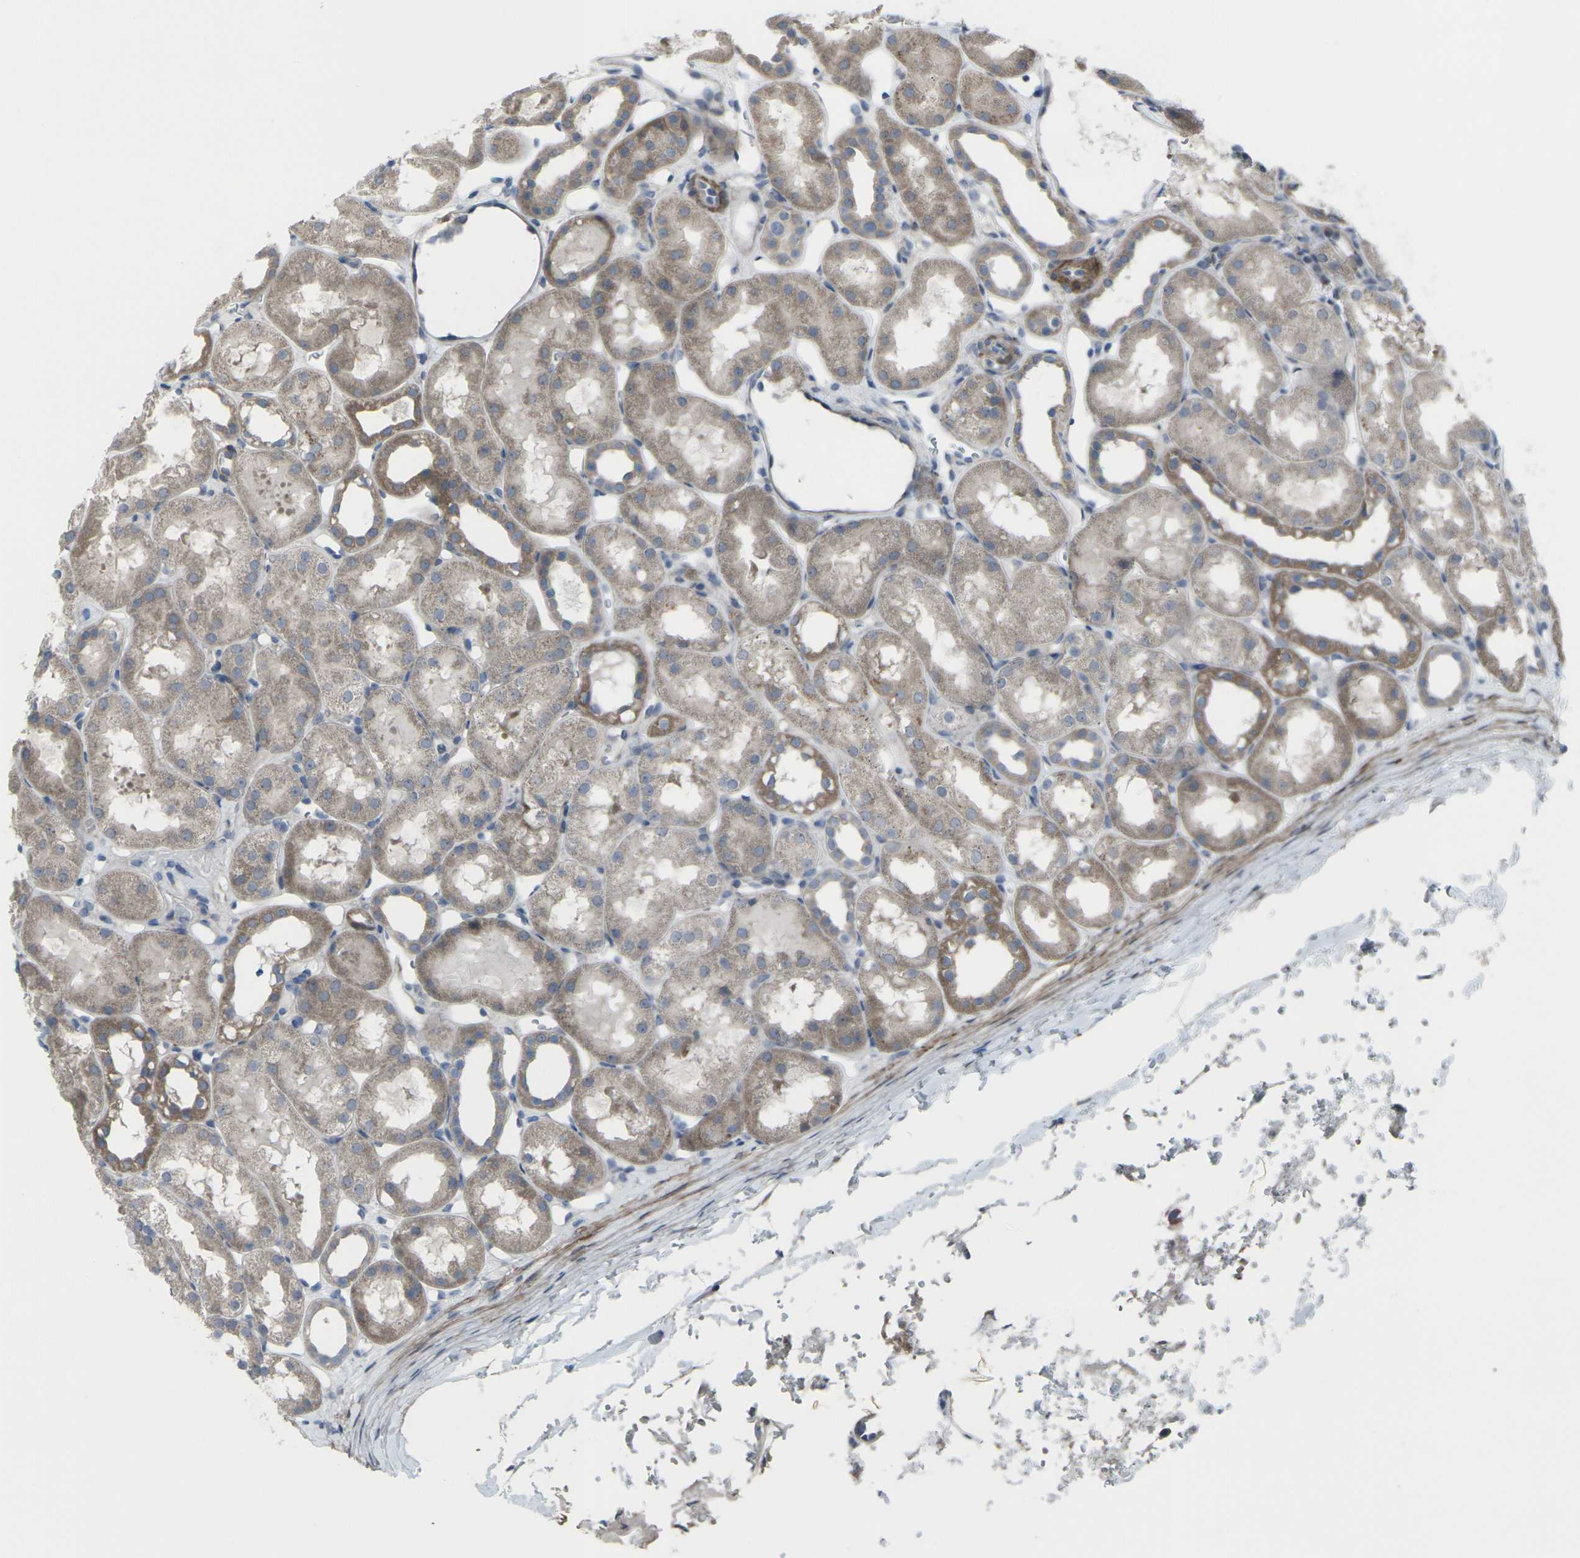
{"staining": {"intensity": "weak", "quantity": "<25%", "location": "cytoplasmic/membranous"}, "tissue": "kidney", "cell_type": "Cells in glomeruli", "image_type": "normal", "snomed": [{"axis": "morphology", "description": "Normal tissue, NOS"}, {"axis": "topography", "description": "Kidney"}, {"axis": "topography", "description": "Urinary bladder"}], "caption": "High power microscopy image of an immunohistochemistry histopathology image of unremarkable kidney, revealing no significant staining in cells in glomeruli.", "gene": "CCR10", "patient": {"sex": "male", "age": 16}}